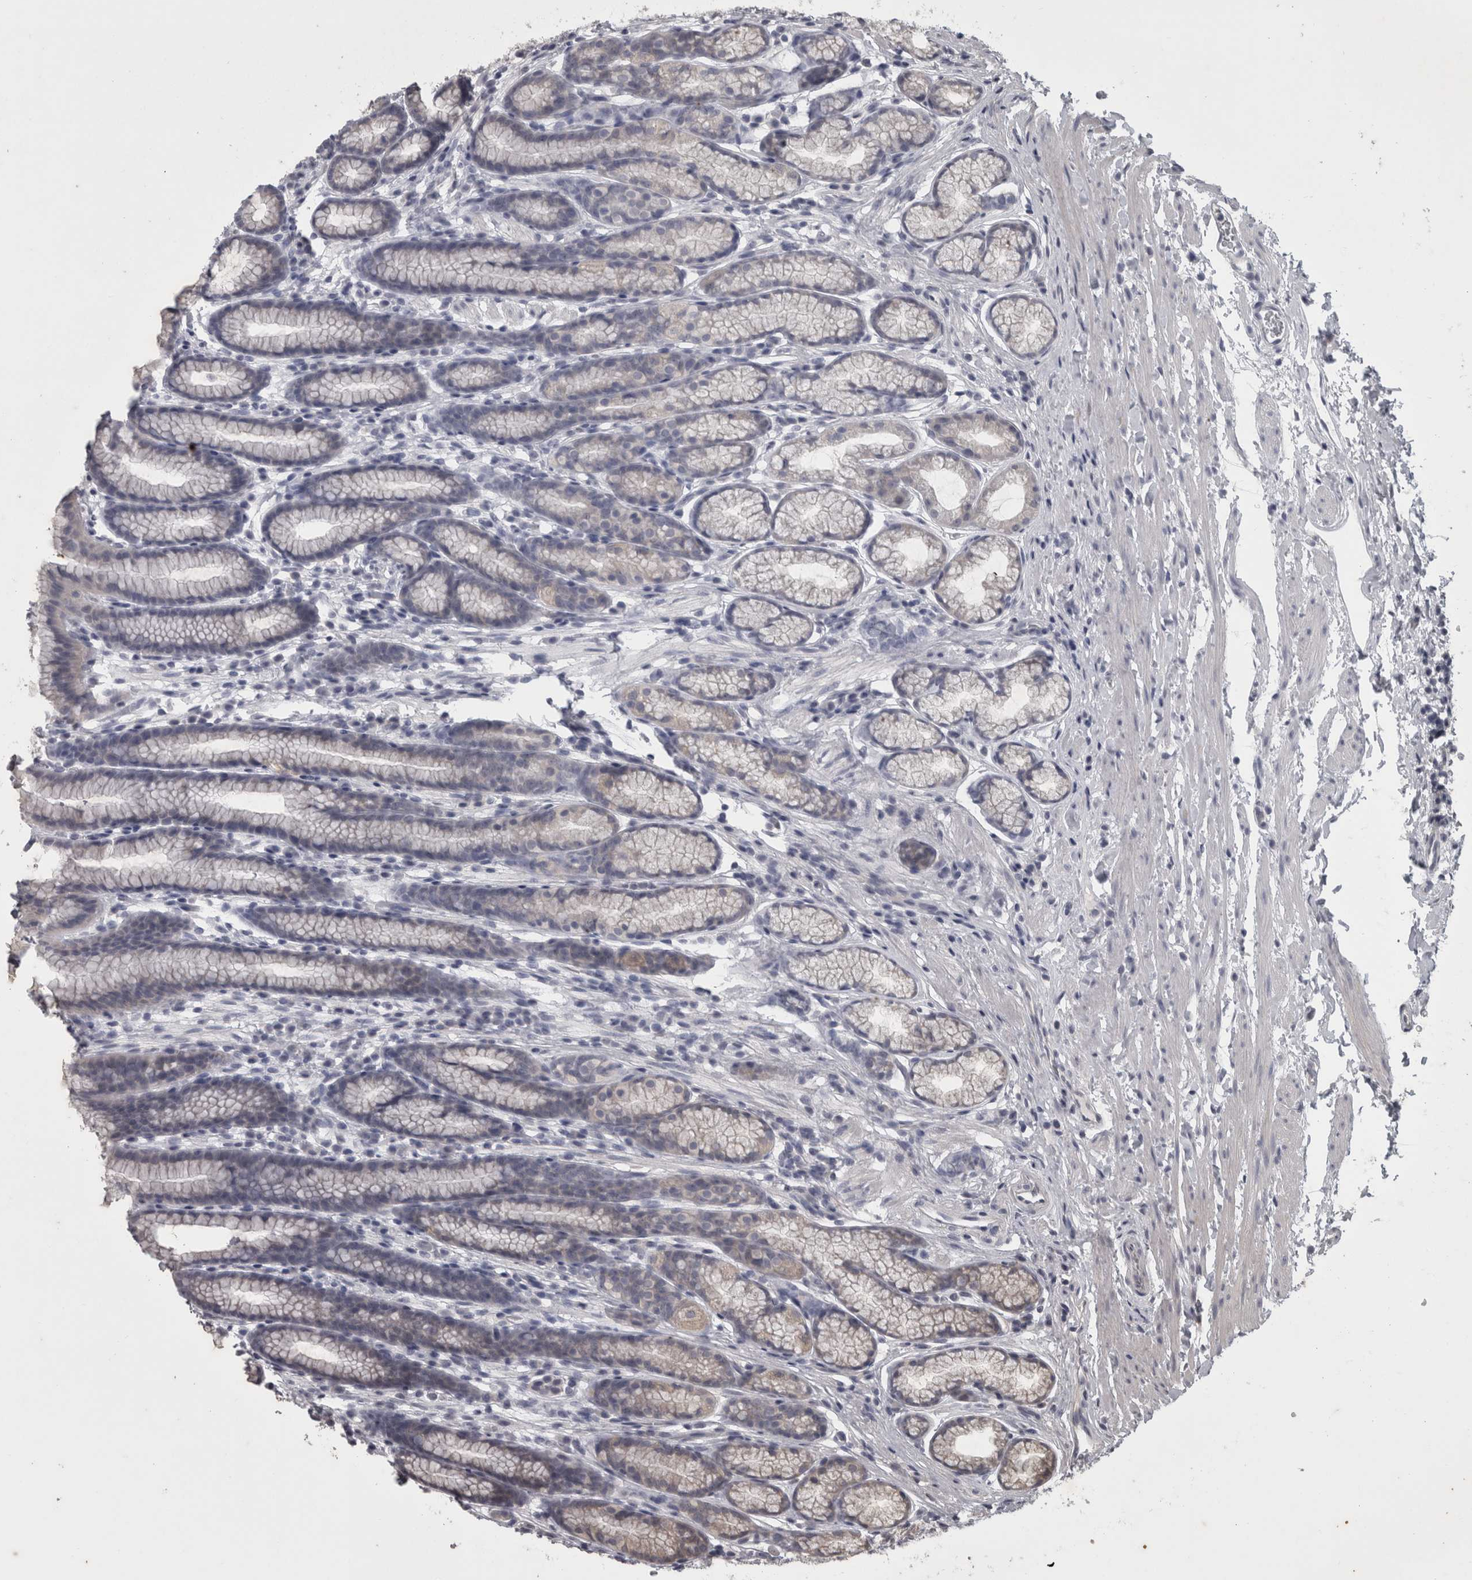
{"staining": {"intensity": "negative", "quantity": "none", "location": "none"}, "tissue": "stomach", "cell_type": "Glandular cells", "image_type": "normal", "snomed": [{"axis": "morphology", "description": "Normal tissue, NOS"}, {"axis": "topography", "description": "Stomach"}], "caption": "Immunohistochemical staining of unremarkable human stomach shows no significant positivity in glandular cells.", "gene": "APRT", "patient": {"sex": "male", "age": 42}}